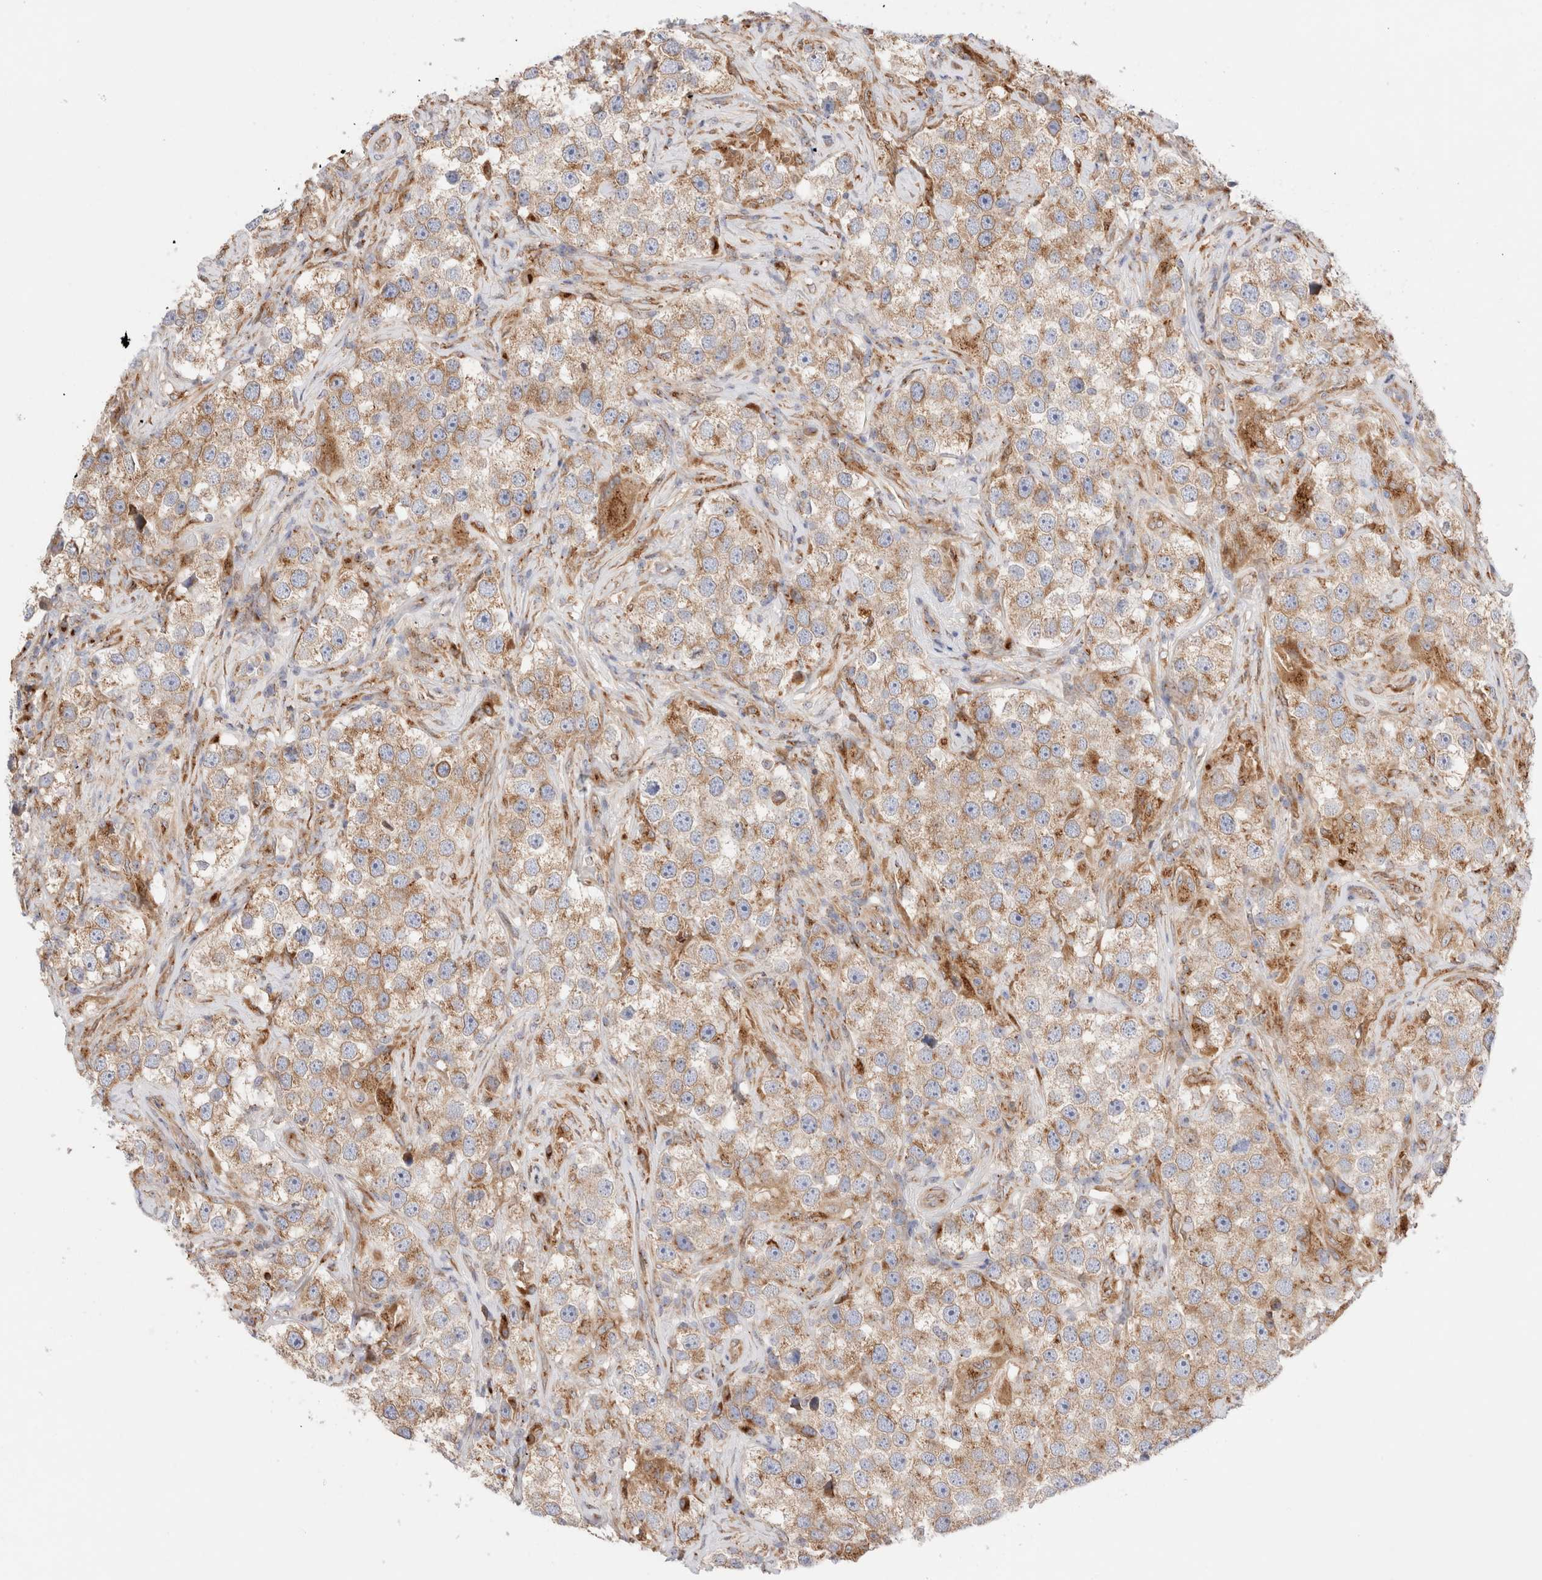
{"staining": {"intensity": "moderate", "quantity": ">75%", "location": "cytoplasmic/membranous"}, "tissue": "testis cancer", "cell_type": "Tumor cells", "image_type": "cancer", "snomed": [{"axis": "morphology", "description": "Seminoma, NOS"}, {"axis": "topography", "description": "Testis"}], "caption": "Moderate cytoplasmic/membranous expression for a protein is identified in approximately >75% of tumor cells of seminoma (testis) using IHC.", "gene": "LMAN2L", "patient": {"sex": "male", "age": 49}}